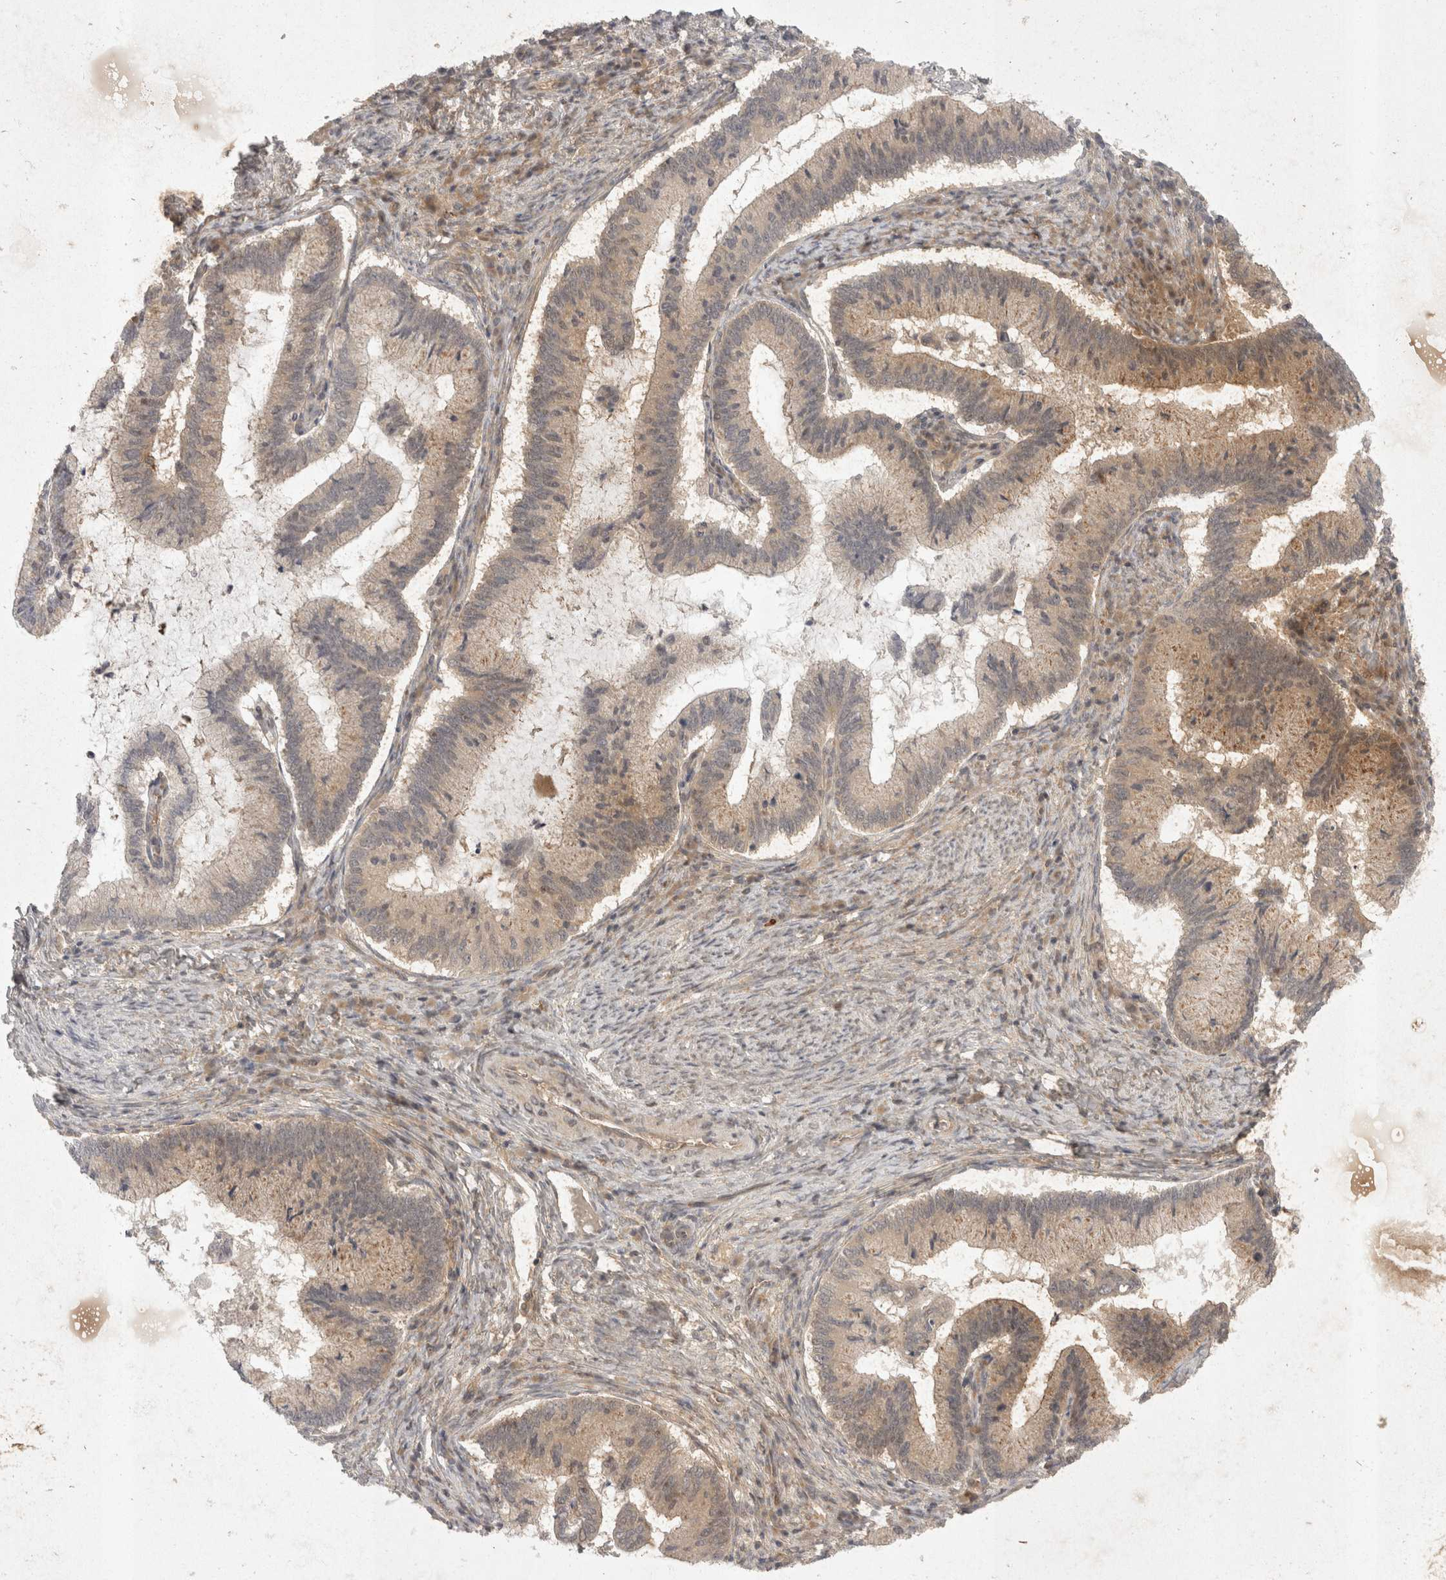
{"staining": {"intensity": "weak", "quantity": ">75%", "location": "cytoplasmic/membranous"}, "tissue": "cervical cancer", "cell_type": "Tumor cells", "image_type": "cancer", "snomed": [{"axis": "morphology", "description": "Adenocarcinoma, NOS"}, {"axis": "topography", "description": "Cervix"}], "caption": "There is low levels of weak cytoplasmic/membranous expression in tumor cells of cervical adenocarcinoma, as demonstrated by immunohistochemical staining (brown color).", "gene": "EIF4G3", "patient": {"sex": "female", "age": 36}}